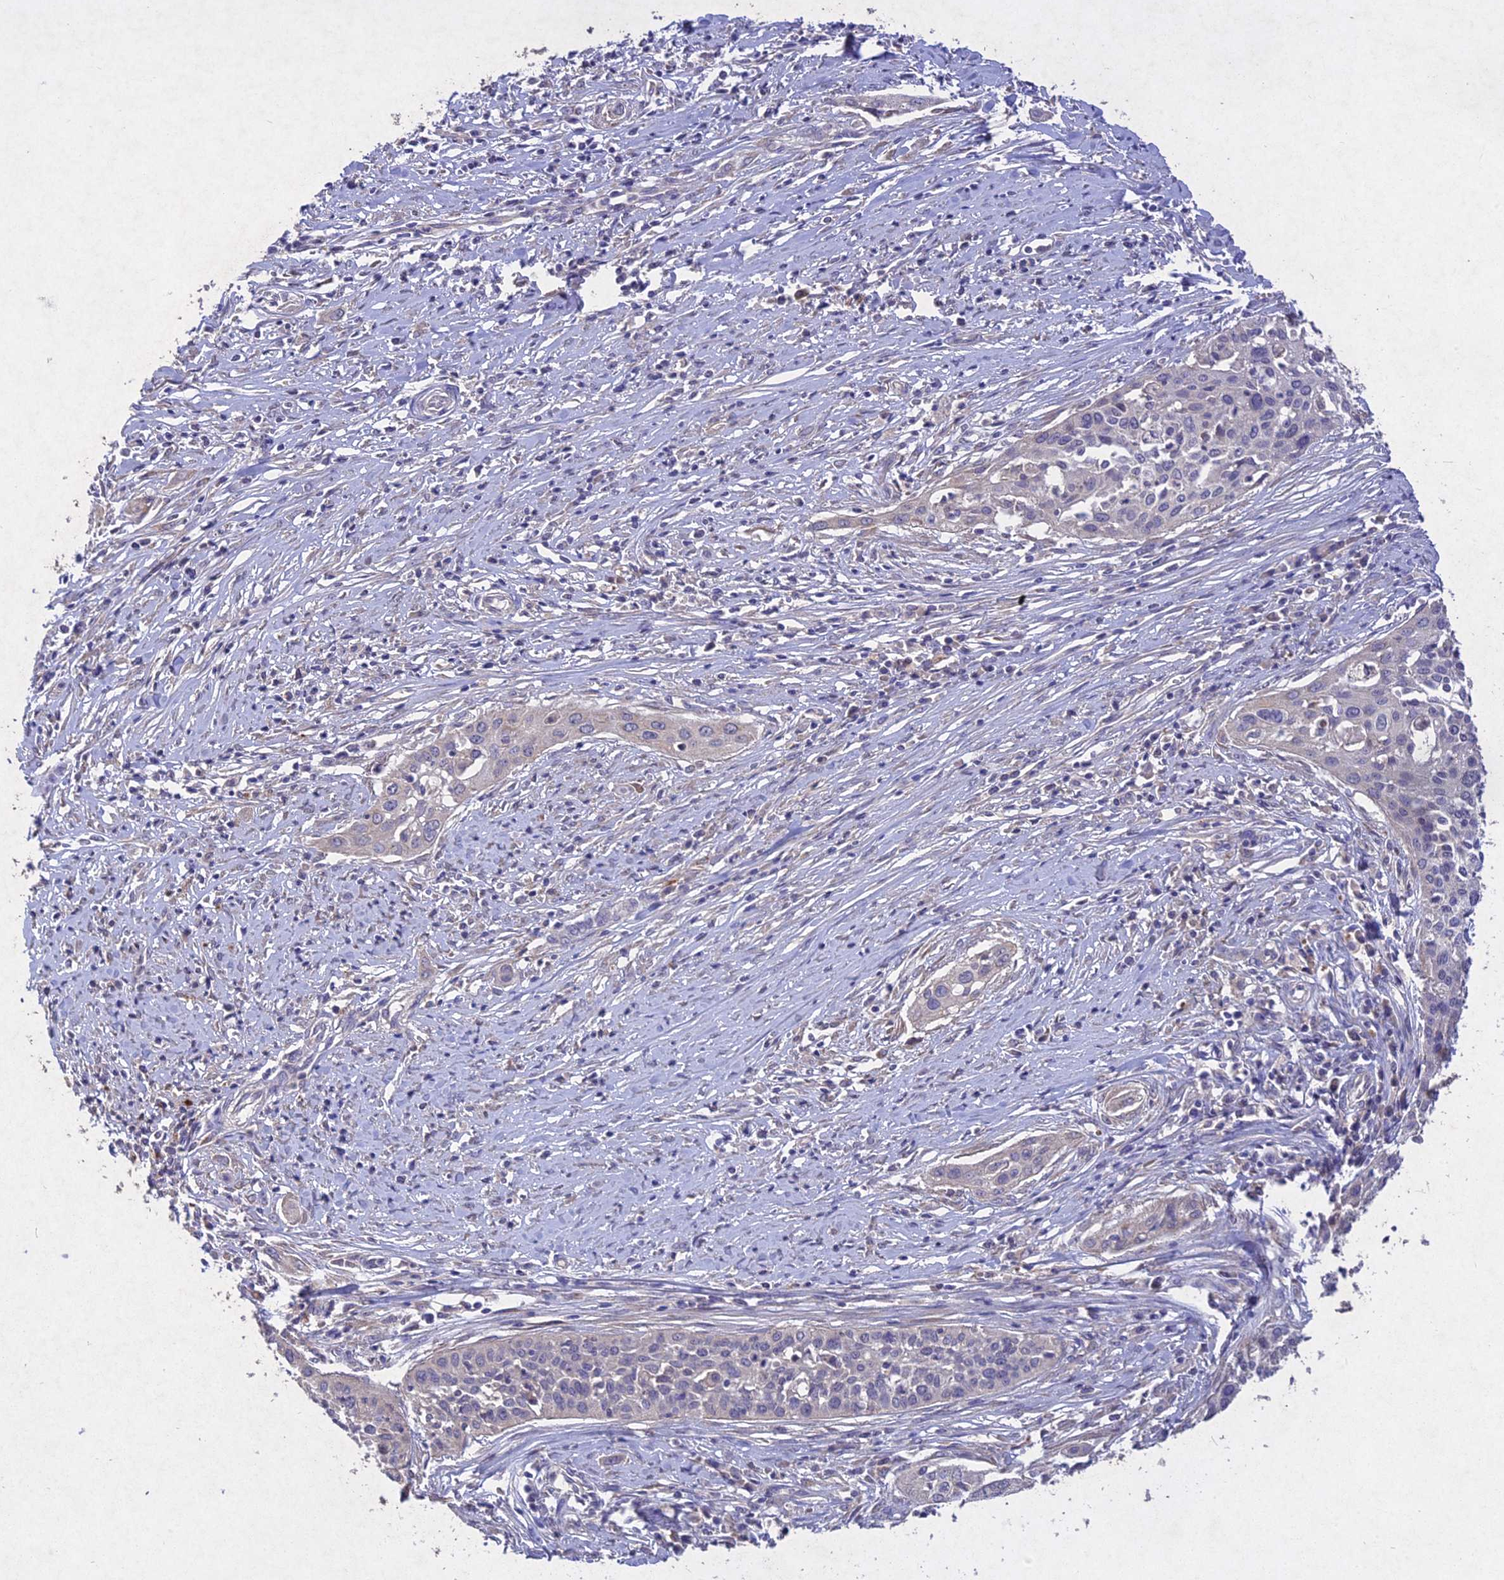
{"staining": {"intensity": "negative", "quantity": "none", "location": "none"}, "tissue": "cervical cancer", "cell_type": "Tumor cells", "image_type": "cancer", "snomed": [{"axis": "morphology", "description": "Squamous cell carcinoma, NOS"}, {"axis": "topography", "description": "Cervix"}], "caption": "Photomicrograph shows no significant protein expression in tumor cells of cervical squamous cell carcinoma. (DAB (3,3'-diaminobenzidine) IHC visualized using brightfield microscopy, high magnification).", "gene": "SLC26A4", "patient": {"sex": "female", "age": 34}}